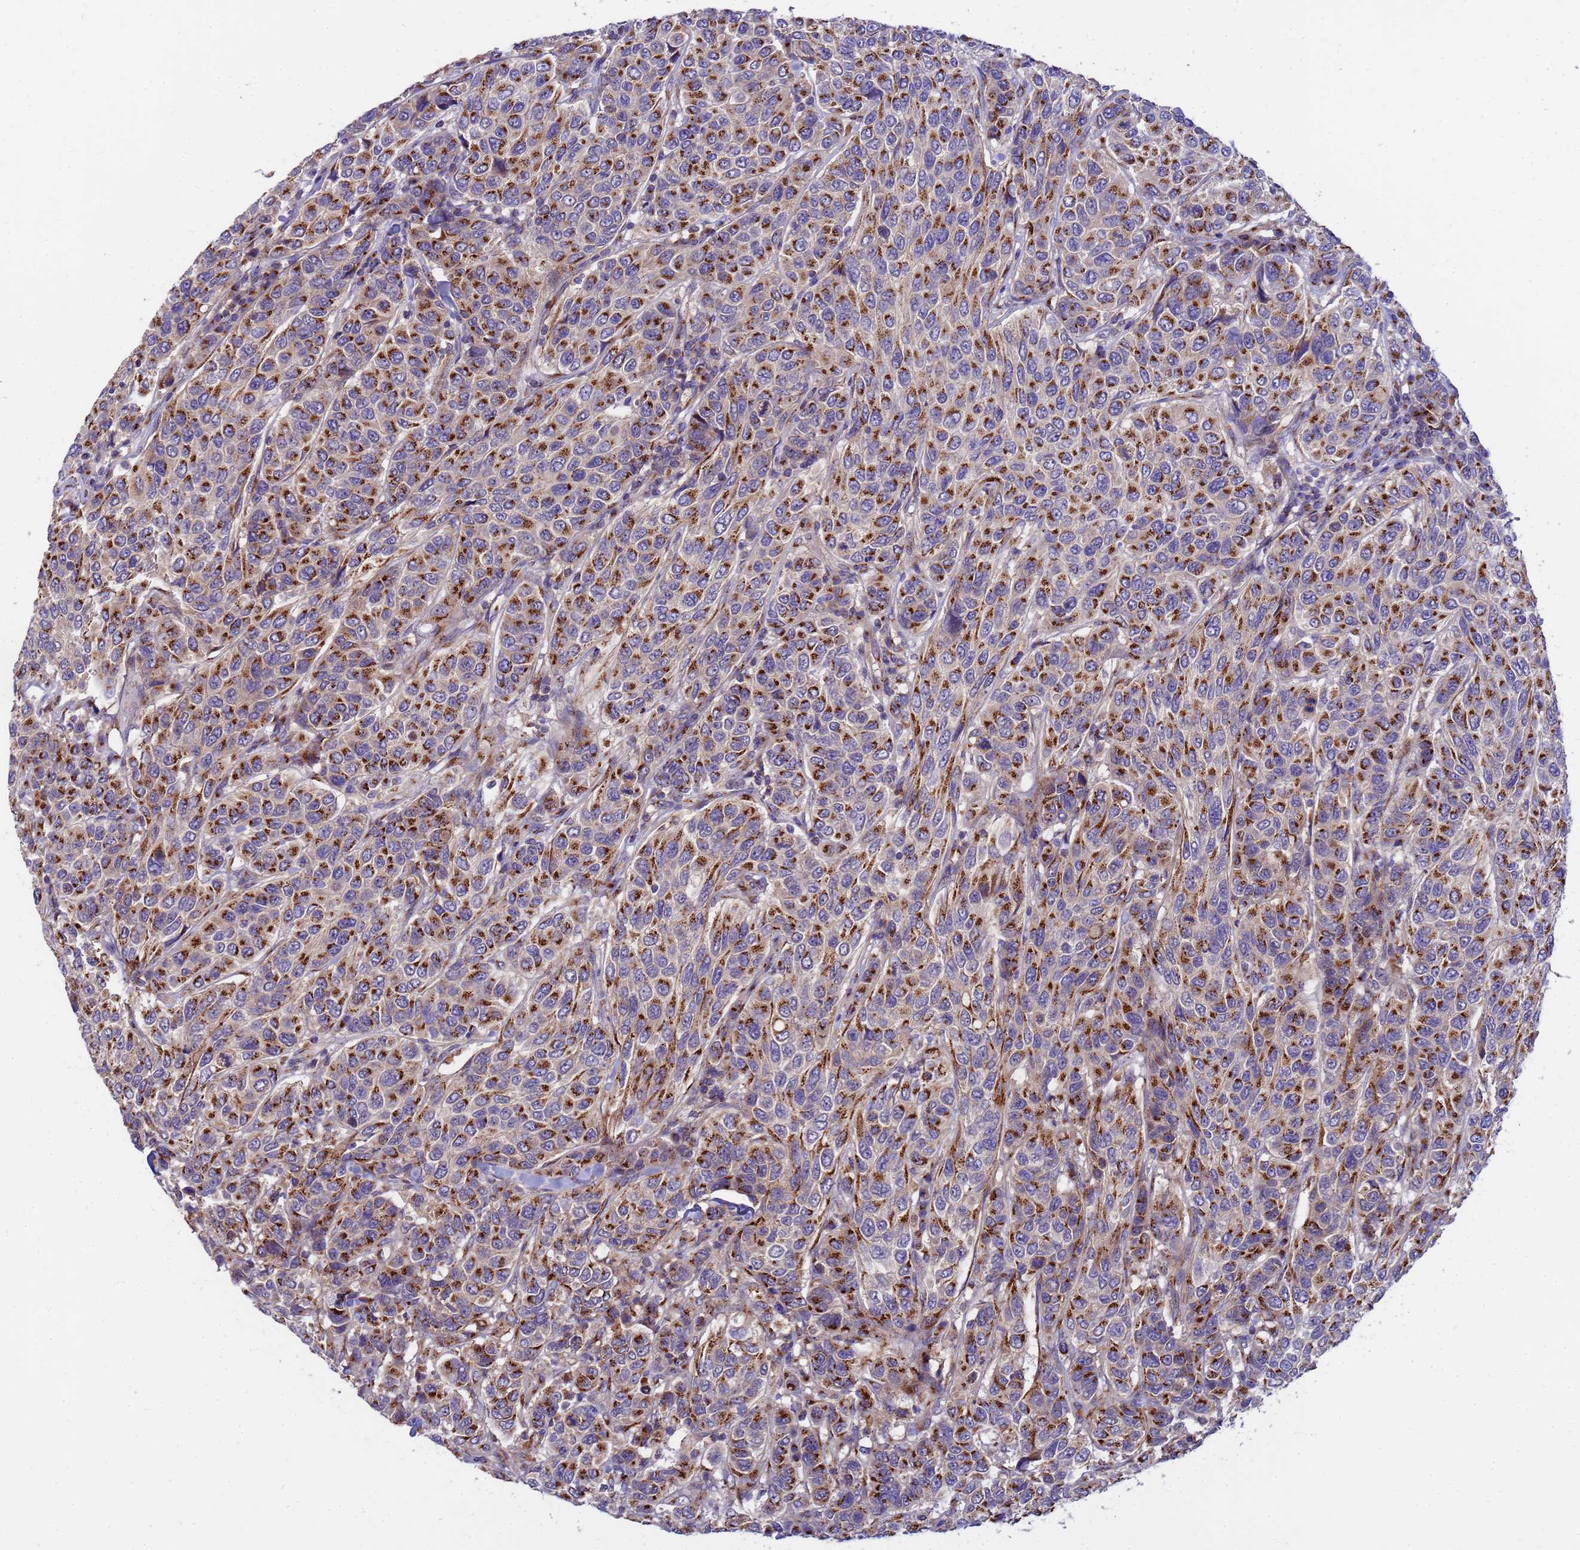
{"staining": {"intensity": "strong", "quantity": ">75%", "location": "cytoplasmic/membranous"}, "tissue": "breast cancer", "cell_type": "Tumor cells", "image_type": "cancer", "snomed": [{"axis": "morphology", "description": "Duct carcinoma"}, {"axis": "topography", "description": "Breast"}], "caption": "Approximately >75% of tumor cells in breast infiltrating ductal carcinoma exhibit strong cytoplasmic/membranous protein positivity as visualized by brown immunohistochemical staining.", "gene": "HPS3", "patient": {"sex": "female", "age": 55}}